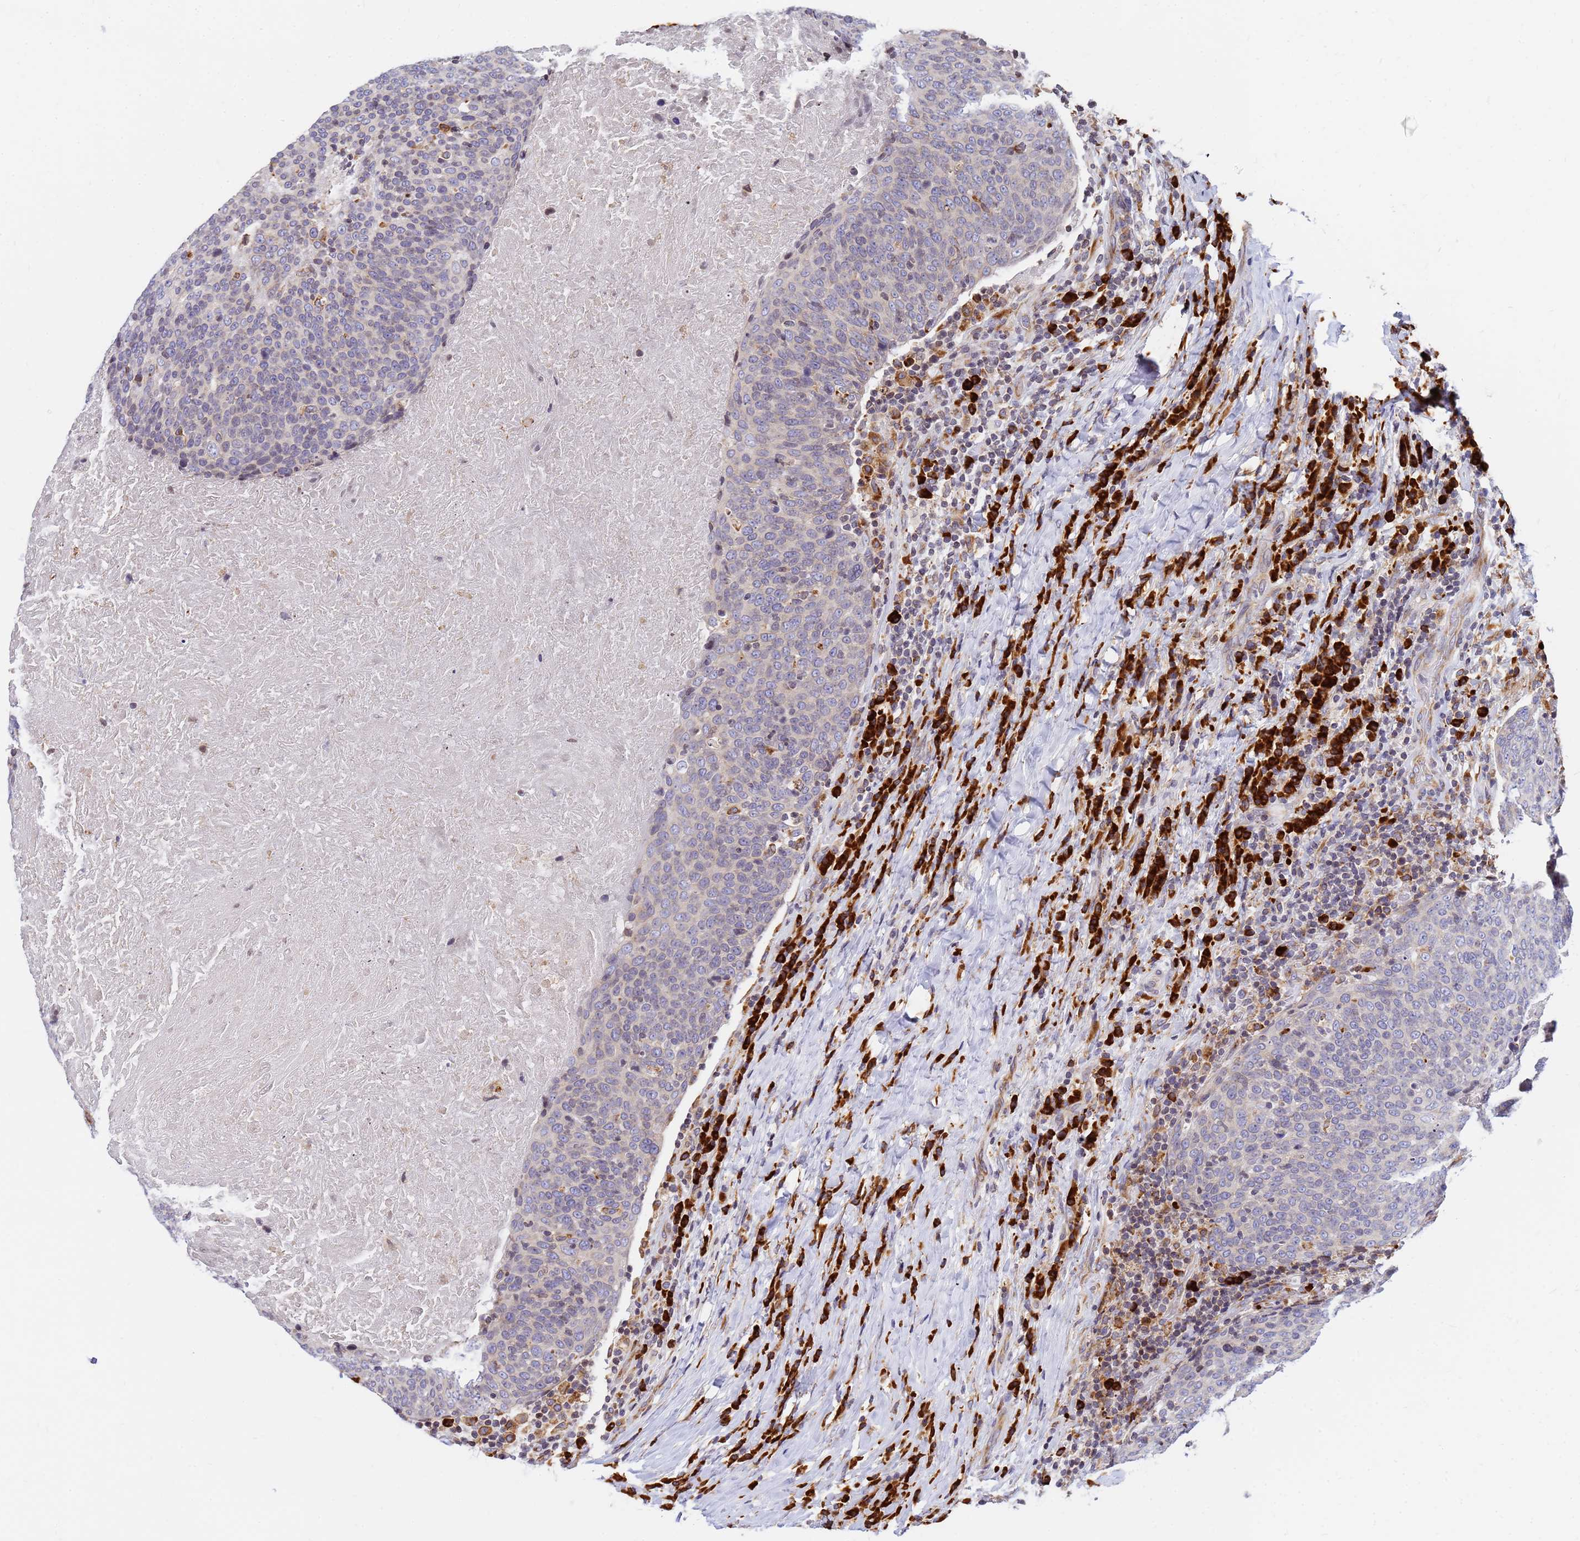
{"staining": {"intensity": "negative", "quantity": "none", "location": "none"}, "tissue": "head and neck cancer", "cell_type": "Tumor cells", "image_type": "cancer", "snomed": [{"axis": "morphology", "description": "Squamous cell carcinoma, NOS"}, {"axis": "morphology", "description": "Squamous cell carcinoma, metastatic, NOS"}, {"axis": "topography", "description": "Lymph node"}, {"axis": "topography", "description": "Head-Neck"}], "caption": "IHC photomicrograph of neoplastic tissue: squamous cell carcinoma (head and neck) stained with DAB reveals no significant protein expression in tumor cells.", "gene": "SSR4", "patient": {"sex": "male", "age": 62}}